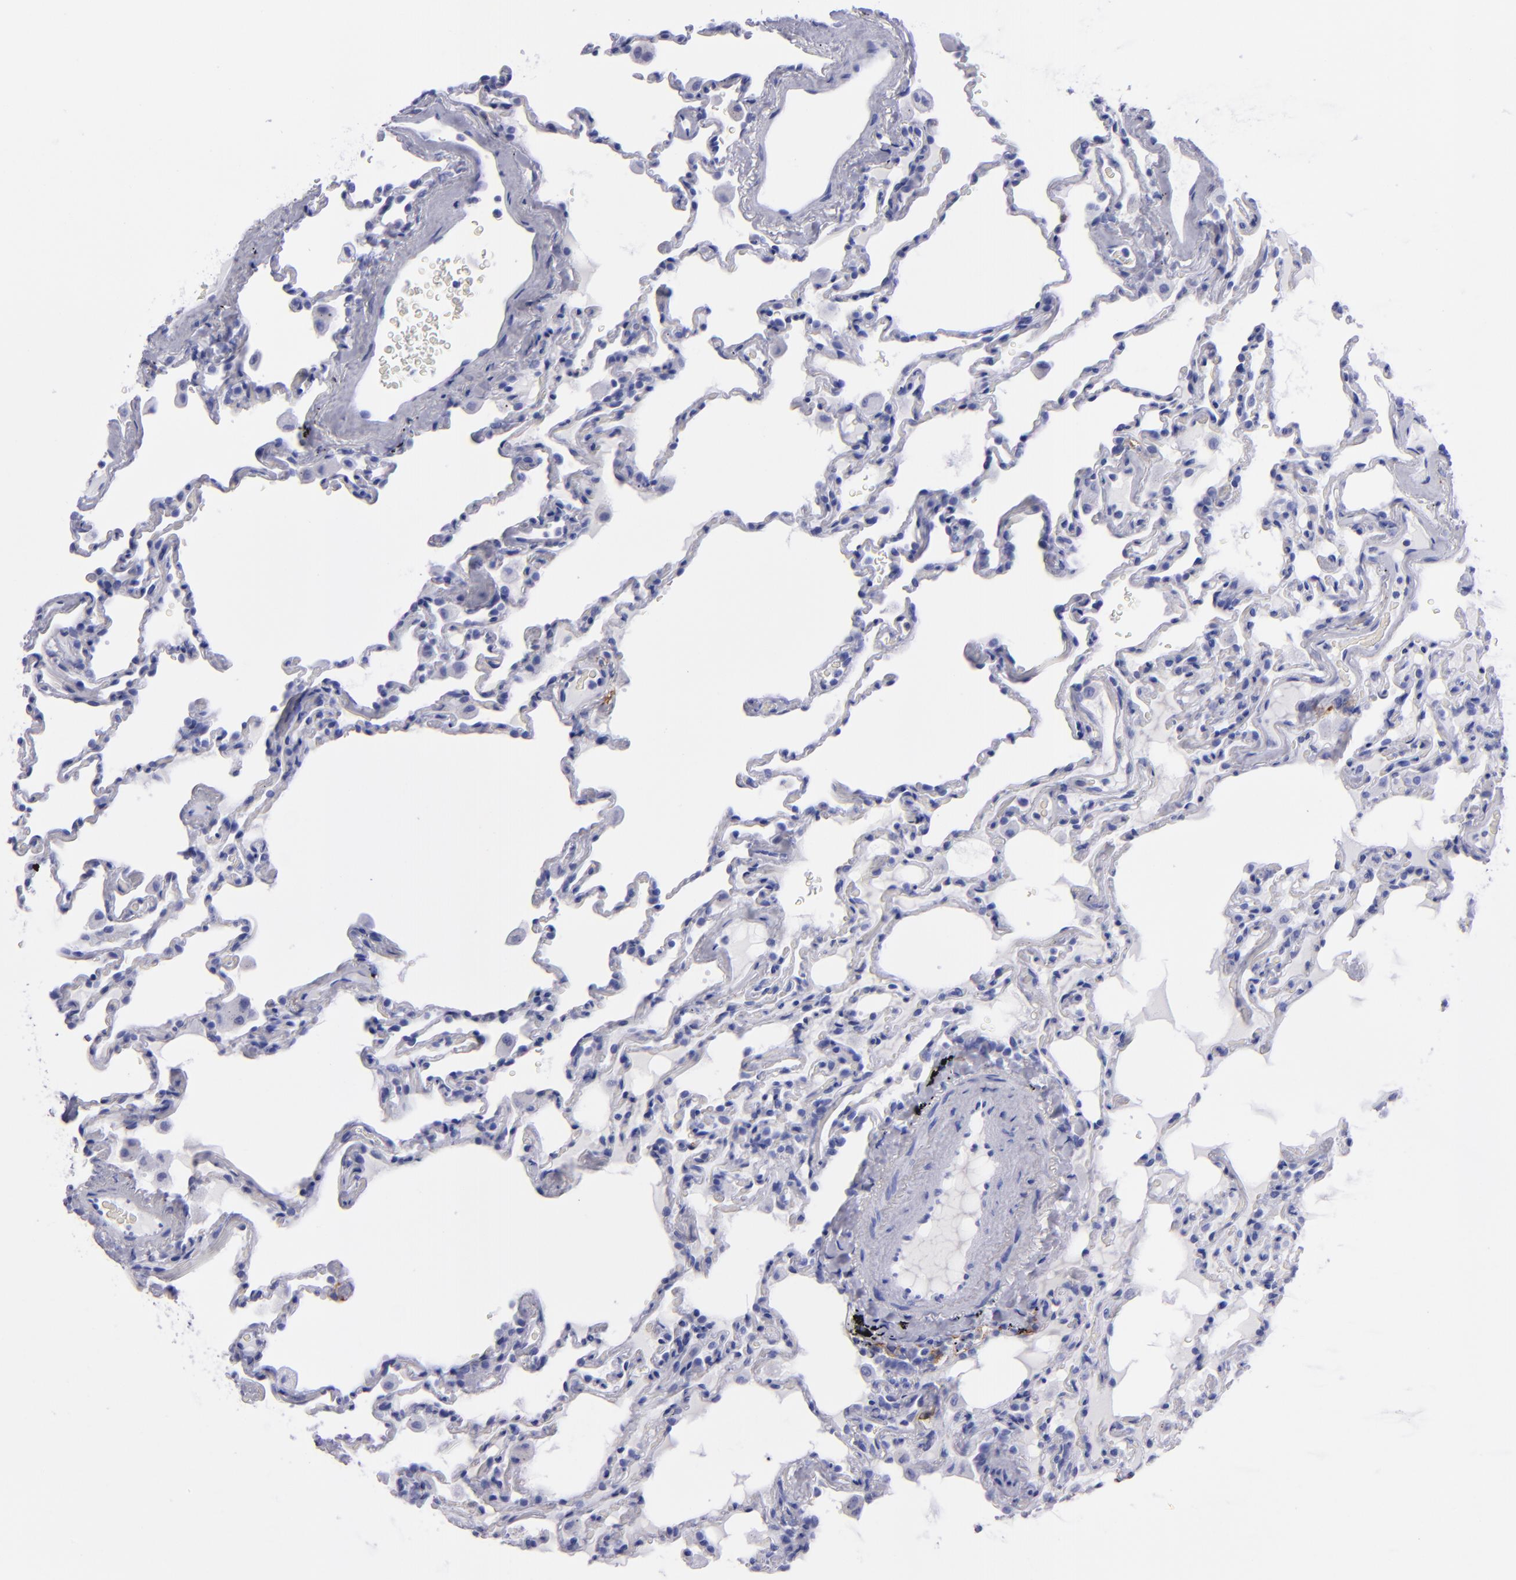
{"staining": {"intensity": "negative", "quantity": "none", "location": "none"}, "tissue": "lung", "cell_type": "Alveolar cells", "image_type": "normal", "snomed": [{"axis": "morphology", "description": "Normal tissue, NOS"}, {"axis": "topography", "description": "Lung"}], "caption": "Immunohistochemistry (IHC) histopathology image of unremarkable lung: lung stained with DAB (3,3'-diaminobenzidine) displays no significant protein staining in alveolar cells.", "gene": "CD38", "patient": {"sex": "male", "age": 59}}